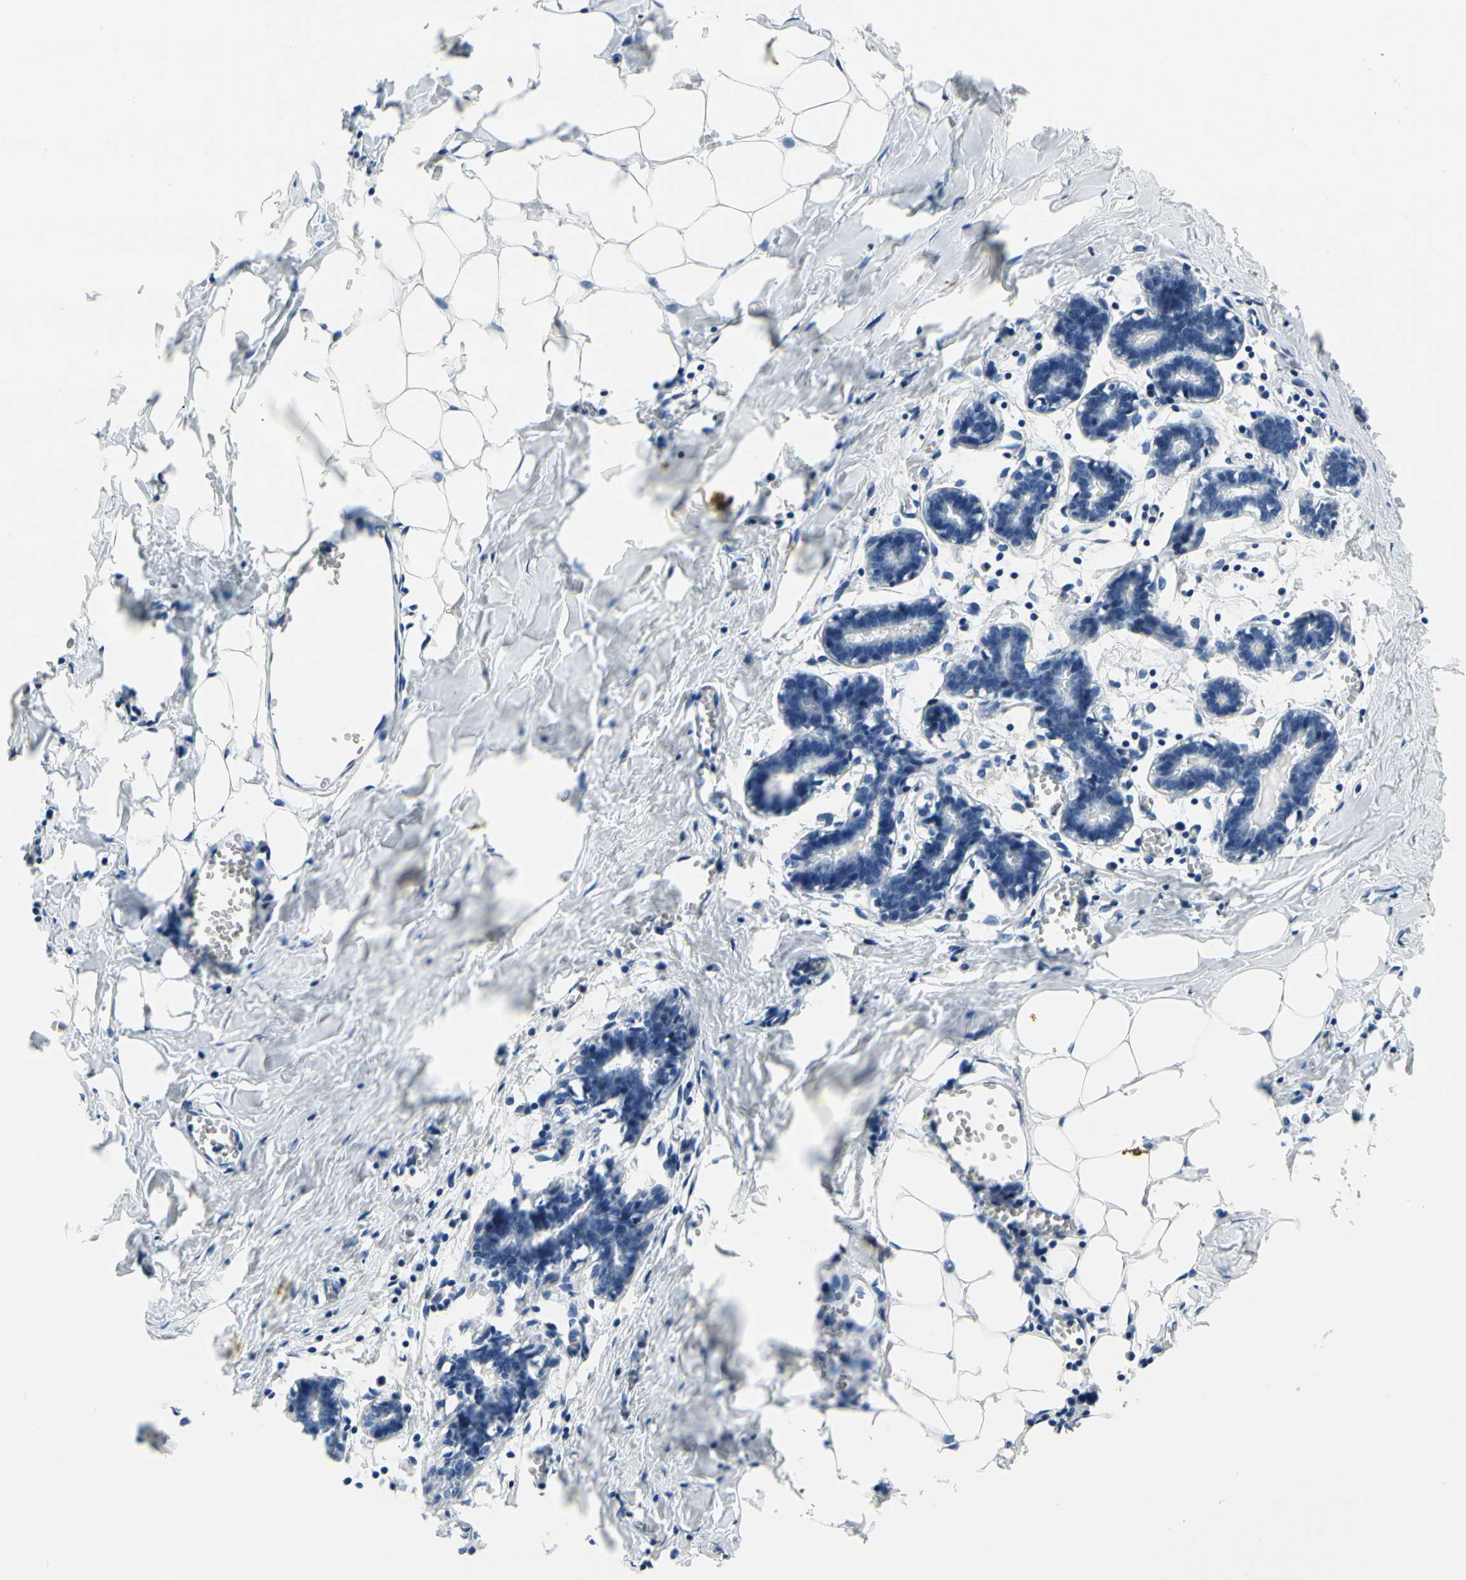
{"staining": {"intensity": "negative", "quantity": "none", "location": "none"}, "tissue": "breast", "cell_type": "Adipocytes", "image_type": "normal", "snomed": [{"axis": "morphology", "description": "Normal tissue, NOS"}, {"axis": "topography", "description": "Breast"}], "caption": "The photomicrograph displays no significant positivity in adipocytes of breast.", "gene": "STXBP1", "patient": {"sex": "female", "age": 27}}